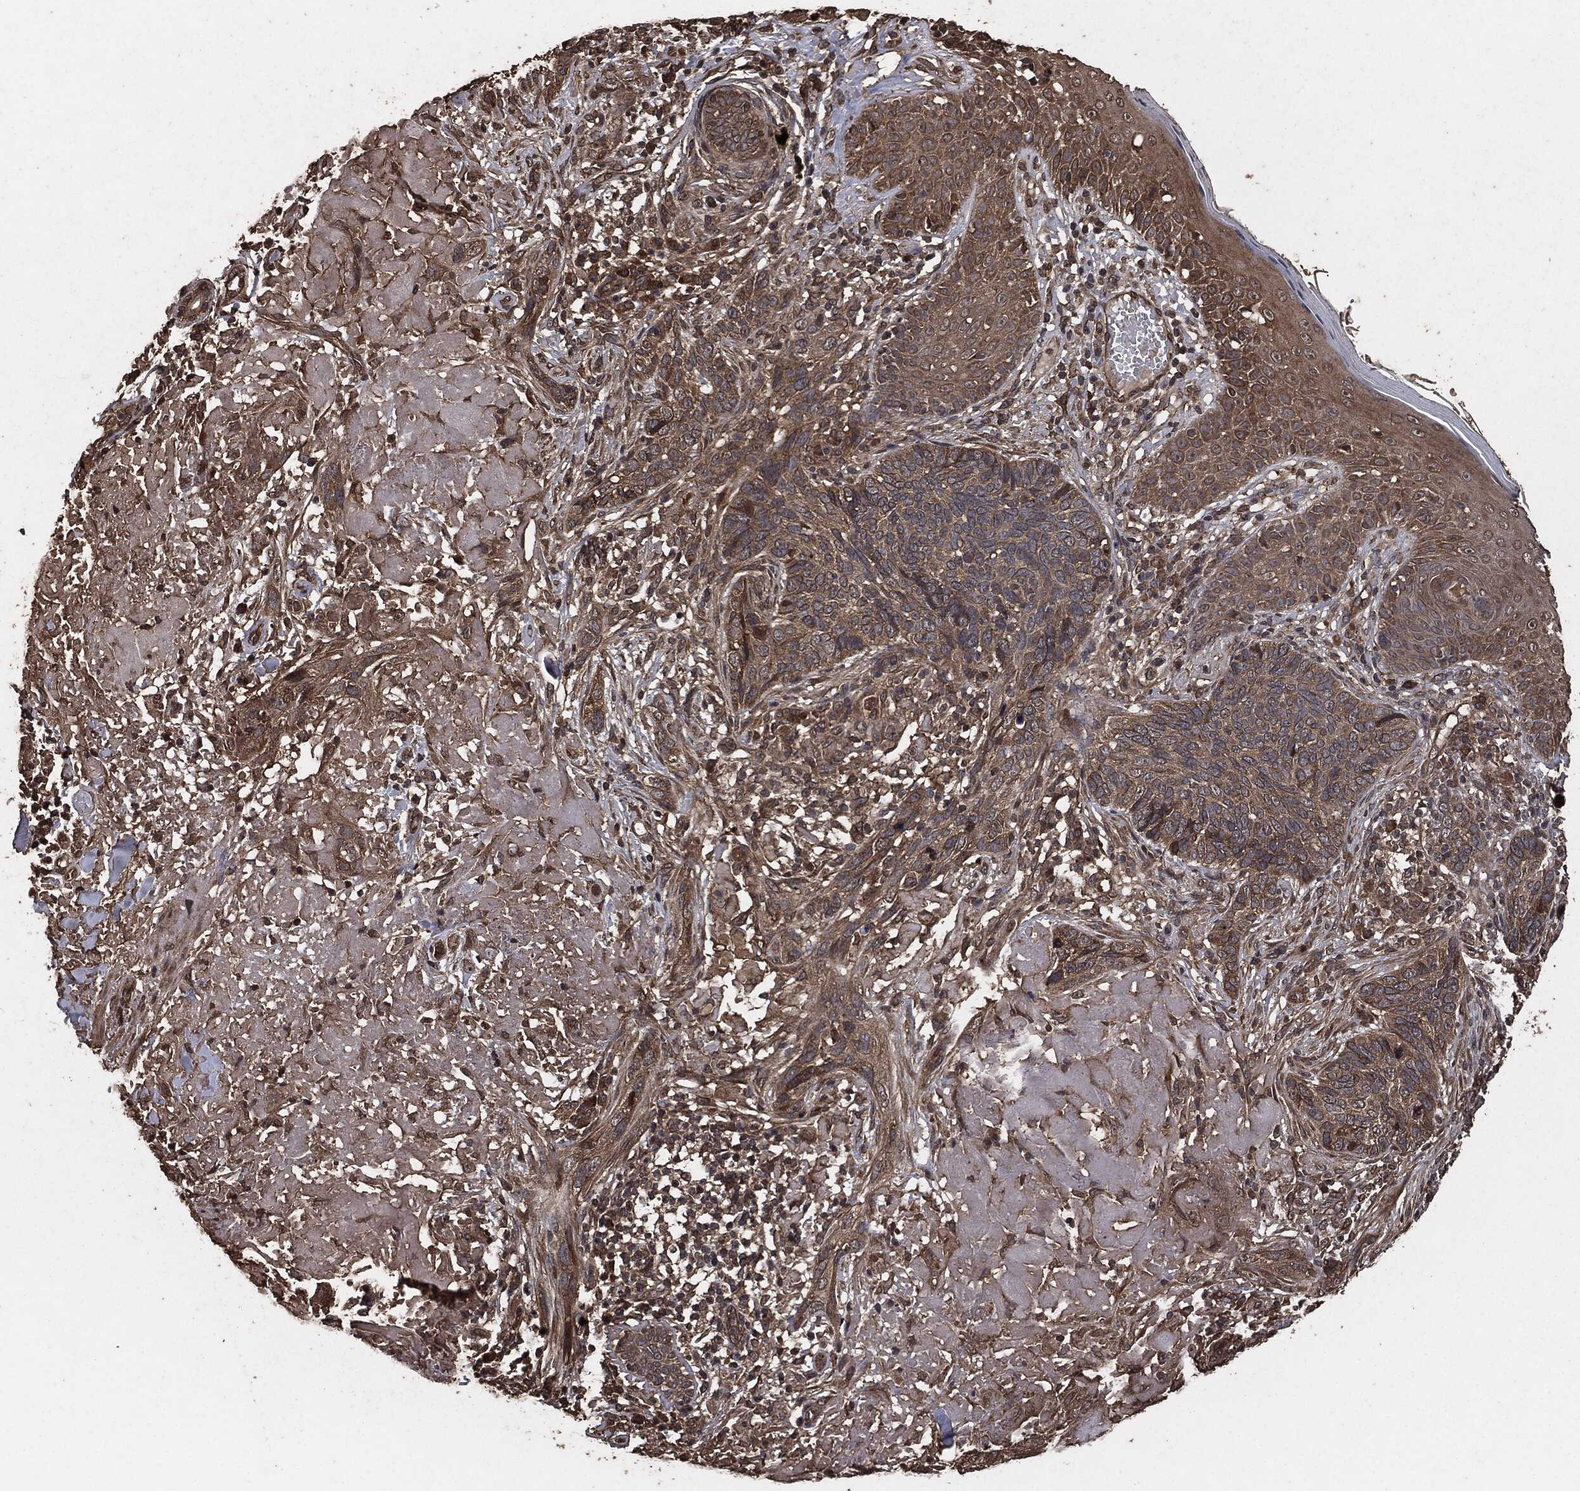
{"staining": {"intensity": "weak", "quantity": ">75%", "location": "cytoplasmic/membranous"}, "tissue": "skin cancer", "cell_type": "Tumor cells", "image_type": "cancer", "snomed": [{"axis": "morphology", "description": "Basal cell carcinoma"}, {"axis": "topography", "description": "Skin"}], "caption": "Weak cytoplasmic/membranous protein positivity is seen in about >75% of tumor cells in skin cancer. The staining was performed using DAB (3,3'-diaminobenzidine), with brown indicating positive protein expression. Nuclei are stained blue with hematoxylin.", "gene": "AKT1S1", "patient": {"sex": "male", "age": 91}}